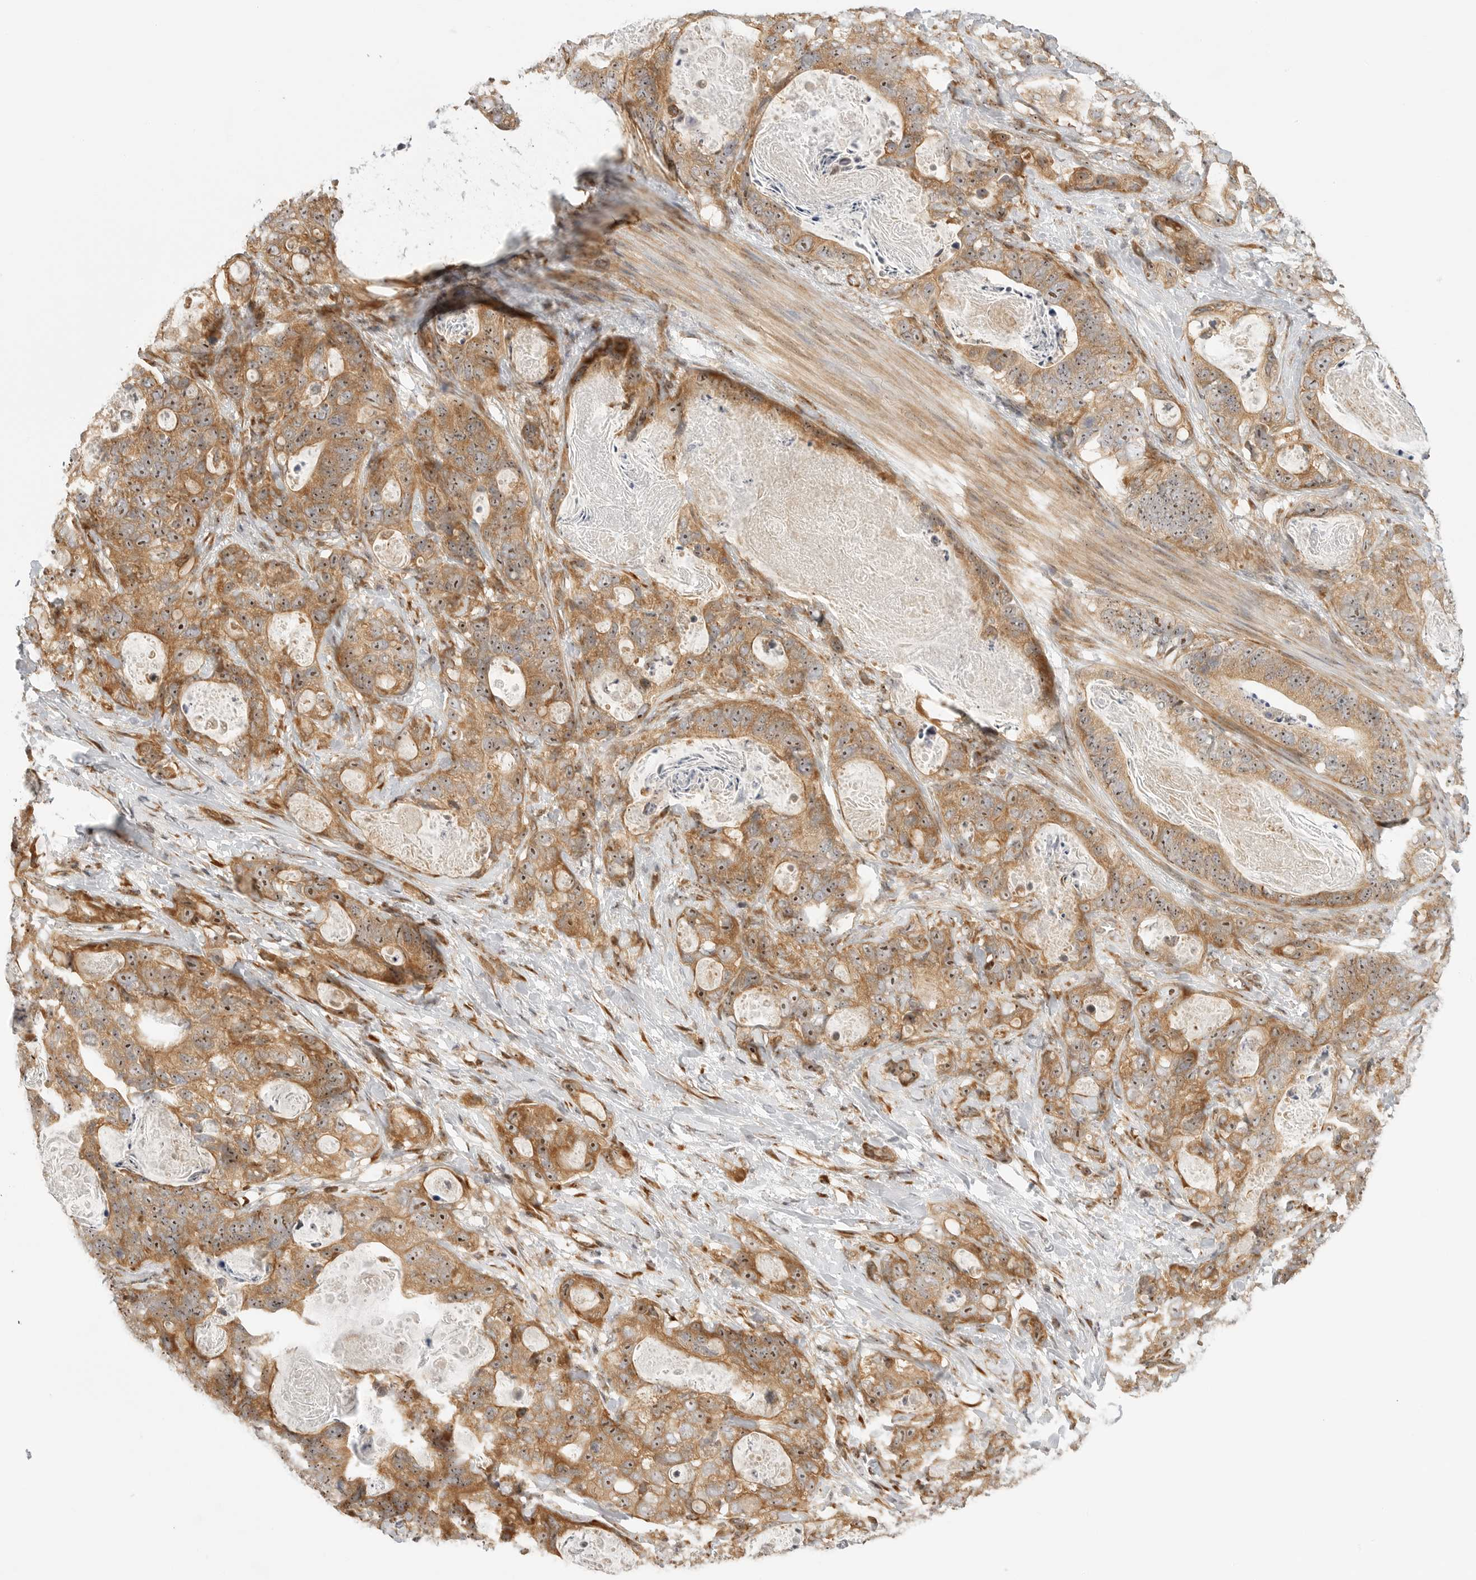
{"staining": {"intensity": "moderate", "quantity": ">75%", "location": "cytoplasmic/membranous,nuclear"}, "tissue": "stomach cancer", "cell_type": "Tumor cells", "image_type": "cancer", "snomed": [{"axis": "morphology", "description": "Normal tissue, NOS"}, {"axis": "morphology", "description": "Adenocarcinoma, NOS"}, {"axis": "topography", "description": "Stomach"}], "caption": "Protein staining of stomach cancer tissue exhibits moderate cytoplasmic/membranous and nuclear expression in about >75% of tumor cells. (IHC, brightfield microscopy, high magnification).", "gene": "DSCC1", "patient": {"sex": "female", "age": 89}}